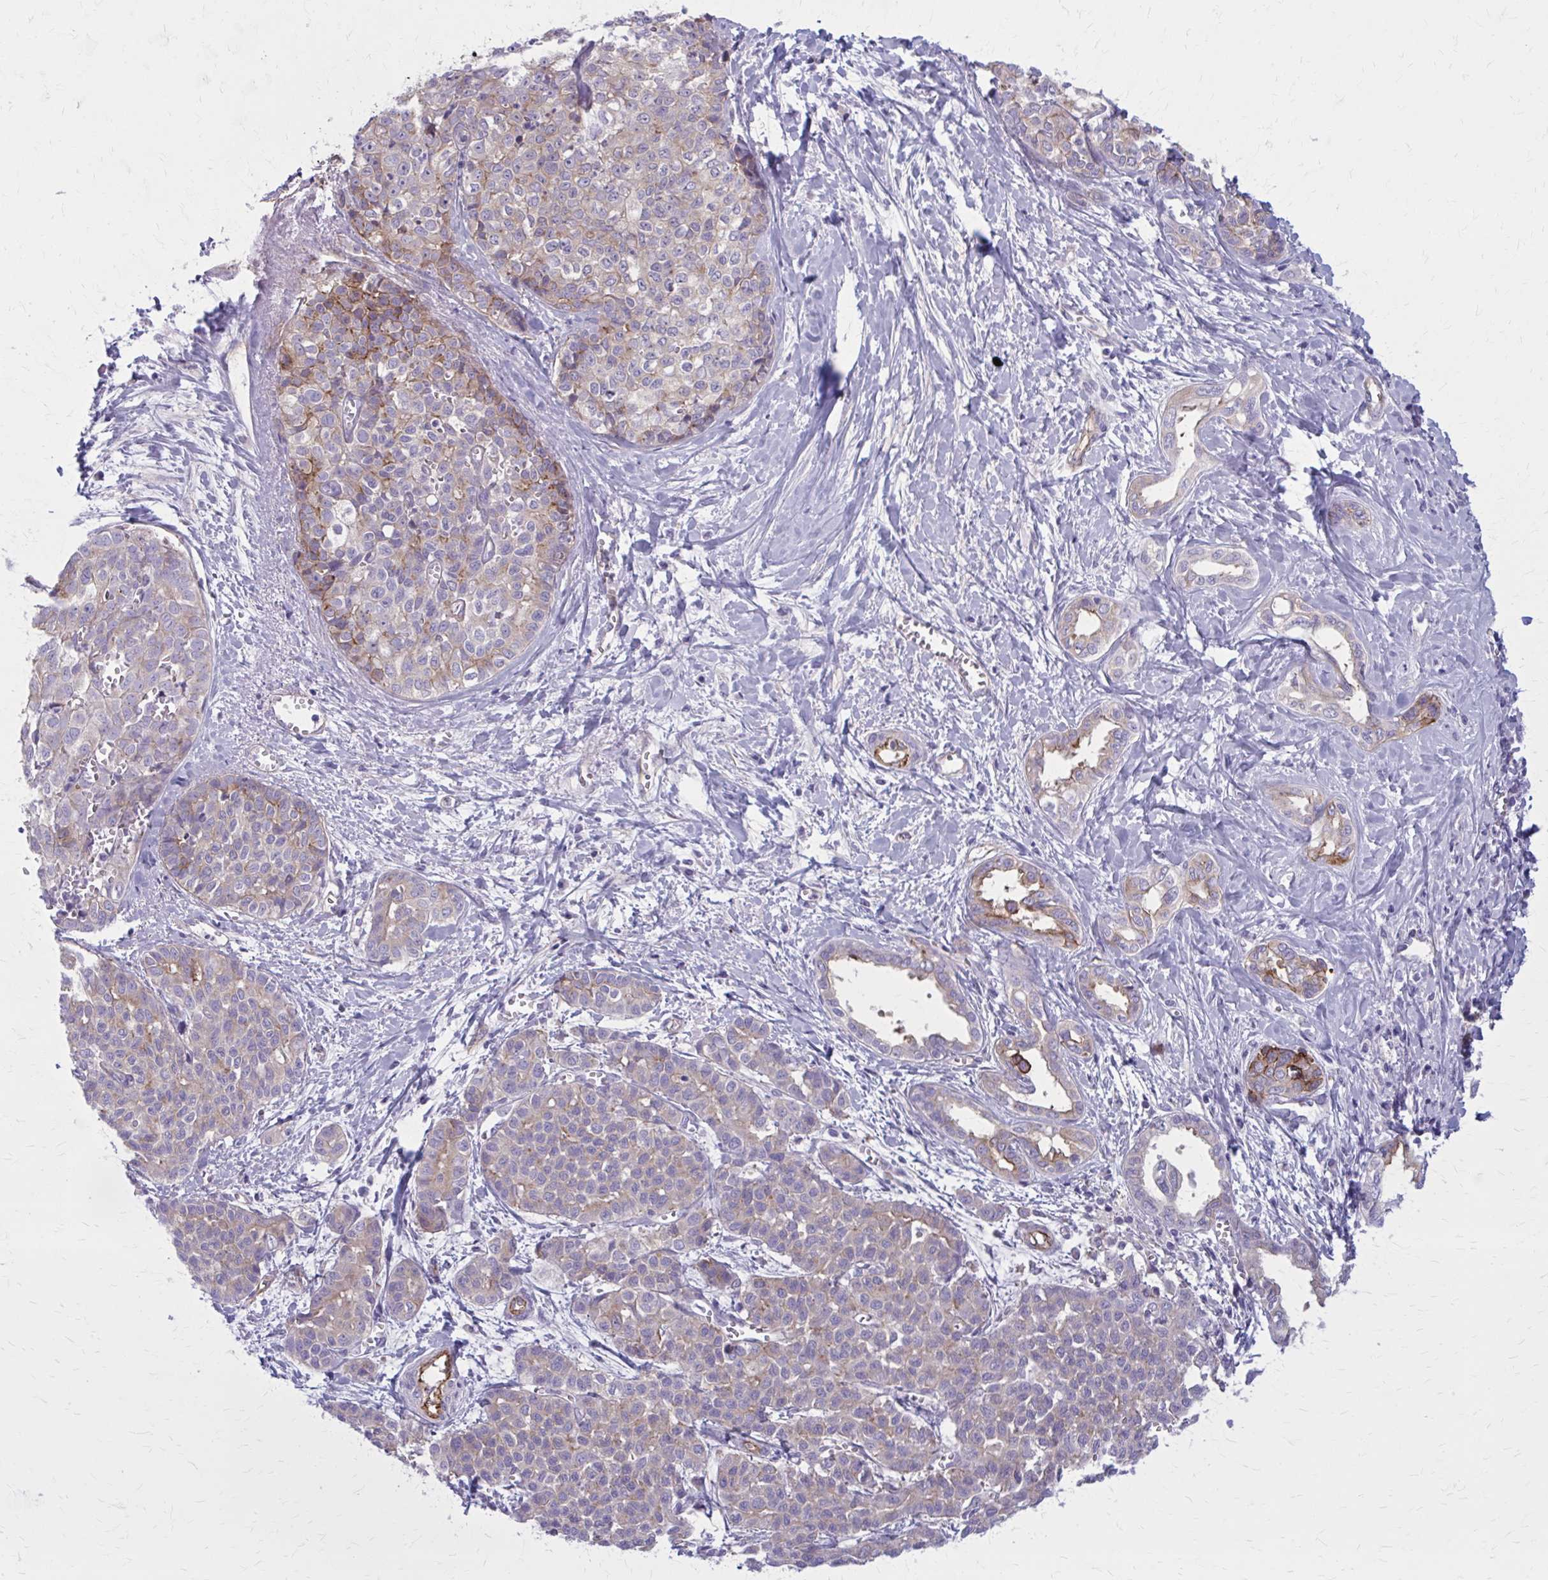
{"staining": {"intensity": "weak", "quantity": "<25%", "location": "cytoplasmic/membranous"}, "tissue": "liver cancer", "cell_type": "Tumor cells", "image_type": "cancer", "snomed": [{"axis": "morphology", "description": "Cholangiocarcinoma"}, {"axis": "topography", "description": "Liver"}], "caption": "Tumor cells show no significant protein staining in liver cancer (cholangiocarcinoma).", "gene": "ZDHHC7", "patient": {"sex": "female", "age": 77}}